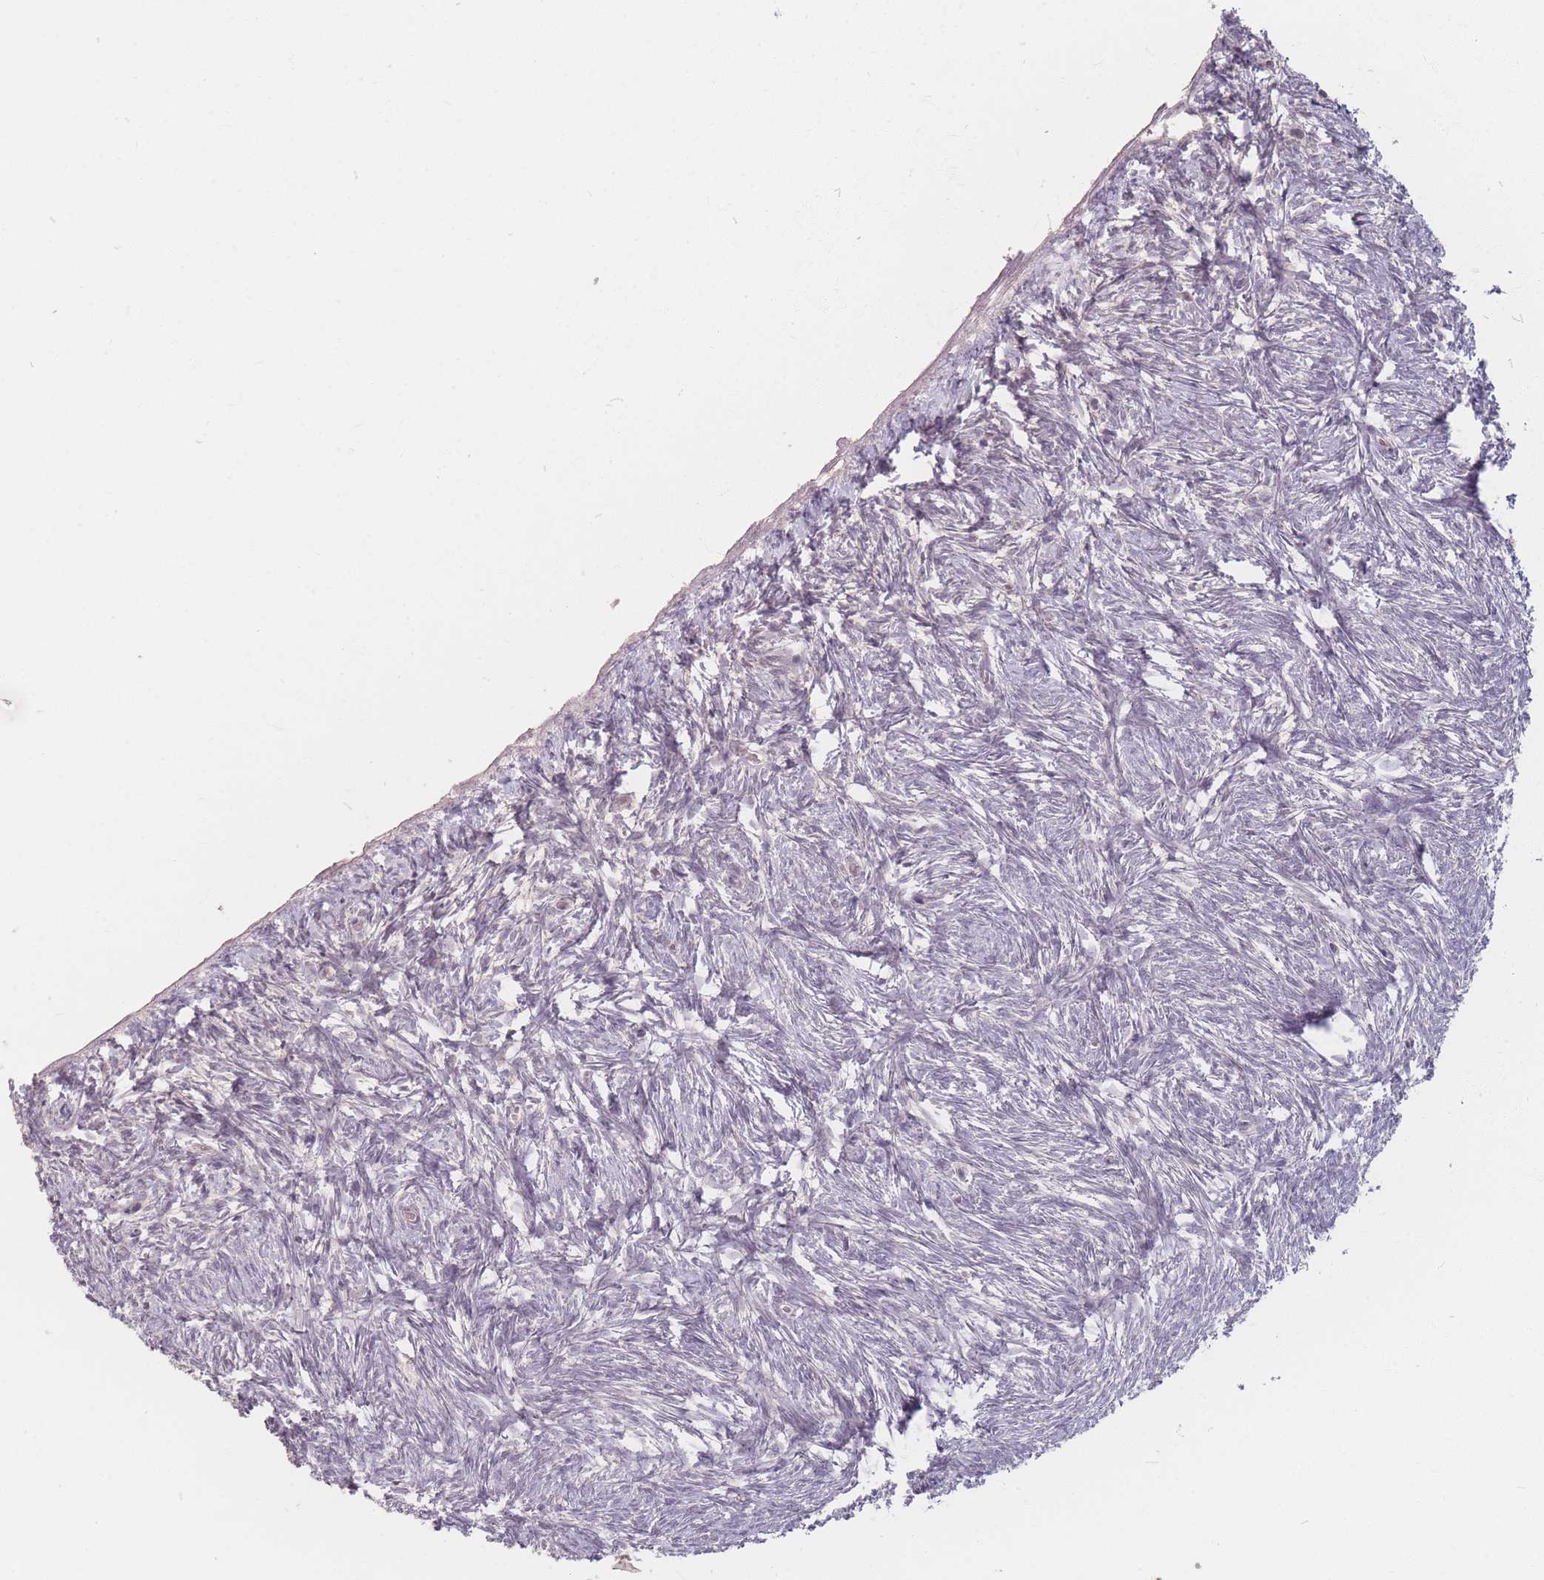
{"staining": {"intensity": "negative", "quantity": "none", "location": "none"}, "tissue": "ovary", "cell_type": "Ovarian stroma cells", "image_type": "normal", "snomed": [{"axis": "morphology", "description": "Normal tissue, NOS"}, {"axis": "topography", "description": "Ovary"}], "caption": "This is a photomicrograph of immunohistochemistry staining of benign ovary, which shows no expression in ovarian stroma cells.", "gene": "GABRA6", "patient": {"sex": "female", "age": 51}}